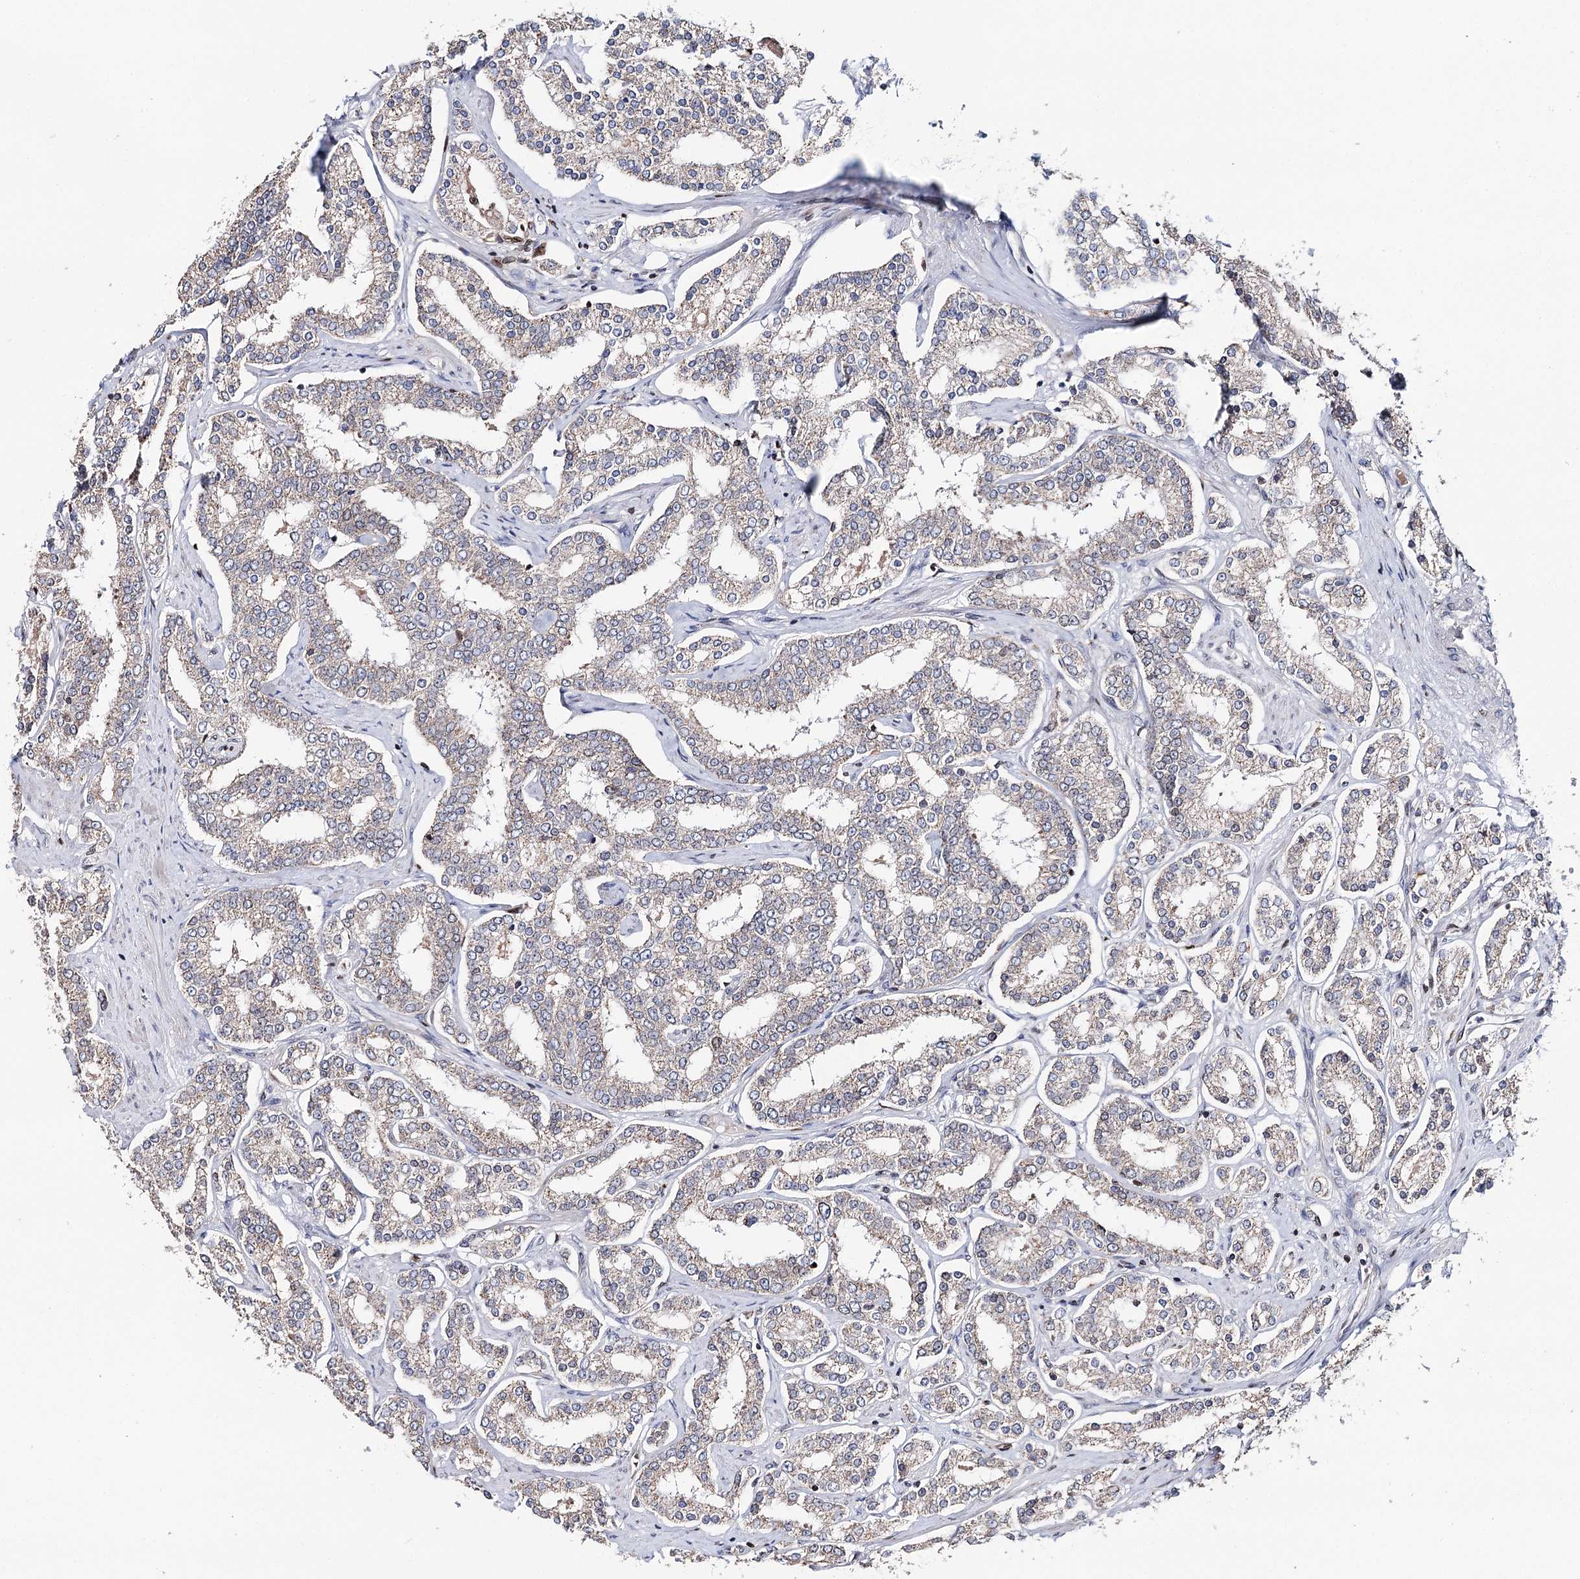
{"staining": {"intensity": "weak", "quantity": ">75%", "location": "cytoplasmic/membranous"}, "tissue": "prostate cancer", "cell_type": "Tumor cells", "image_type": "cancer", "snomed": [{"axis": "morphology", "description": "Normal tissue, NOS"}, {"axis": "morphology", "description": "Adenocarcinoma, High grade"}, {"axis": "topography", "description": "Prostate"}], "caption": "A high-resolution photomicrograph shows IHC staining of adenocarcinoma (high-grade) (prostate), which demonstrates weak cytoplasmic/membranous positivity in approximately >75% of tumor cells. The staining was performed using DAB (3,3'-diaminobenzidine), with brown indicating positive protein expression. Nuclei are stained blue with hematoxylin.", "gene": "CFAP46", "patient": {"sex": "male", "age": 83}}